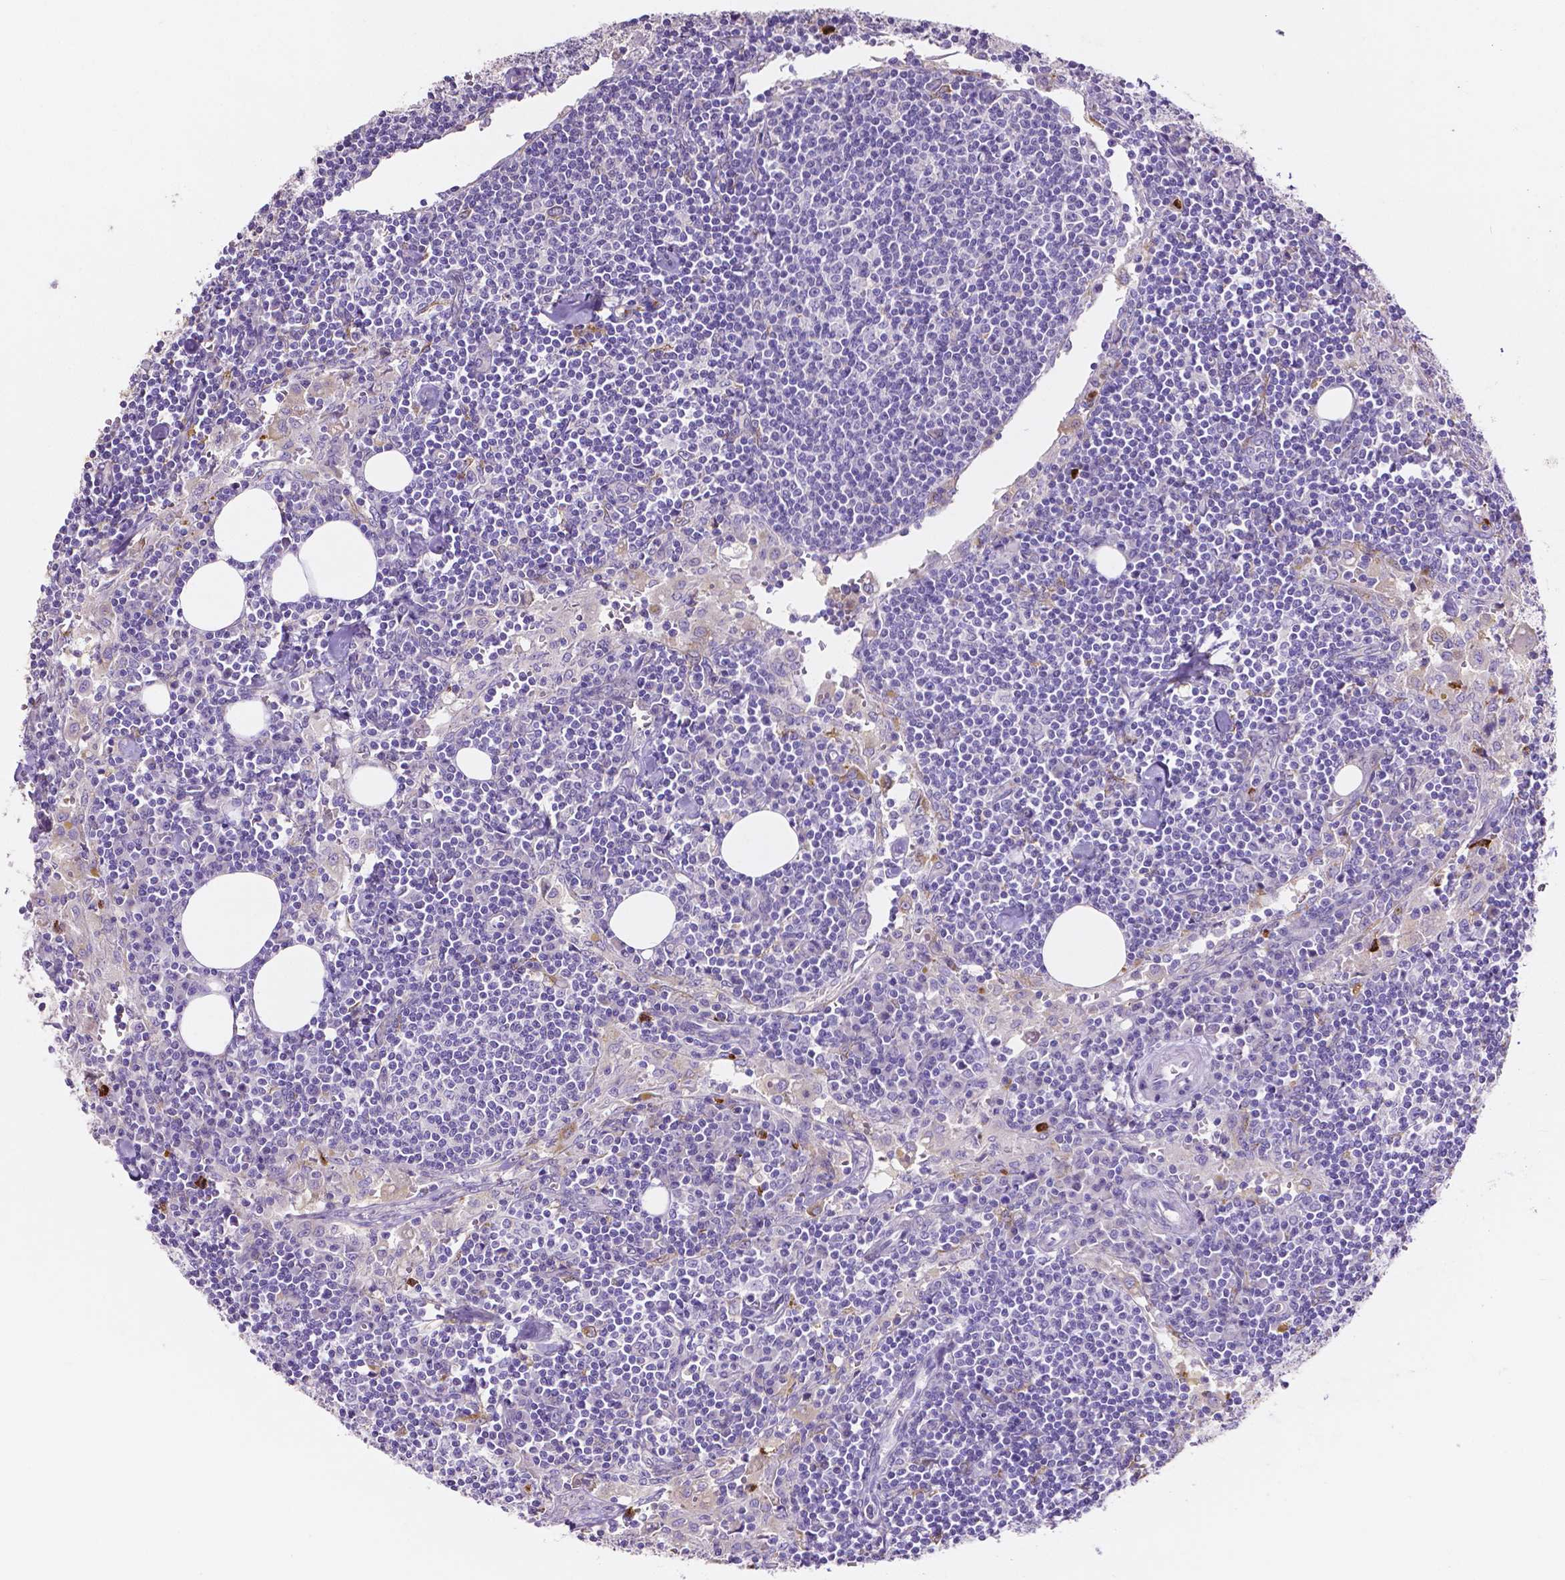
{"staining": {"intensity": "negative", "quantity": "none", "location": "none"}, "tissue": "lymph node", "cell_type": "Germinal center cells", "image_type": "normal", "snomed": [{"axis": "morphology", "description": "Normal tissue, NOS"}, {"axis": "topography", "description": "Lymph node"}], "caption": "IHC photomicrograph of unremarkable lymph node: lymph node stained with DAB shows no significant protein positivity in germinal center cells.", "gene": "MMP9", "patient": {"sex": "male", "age": 55}}